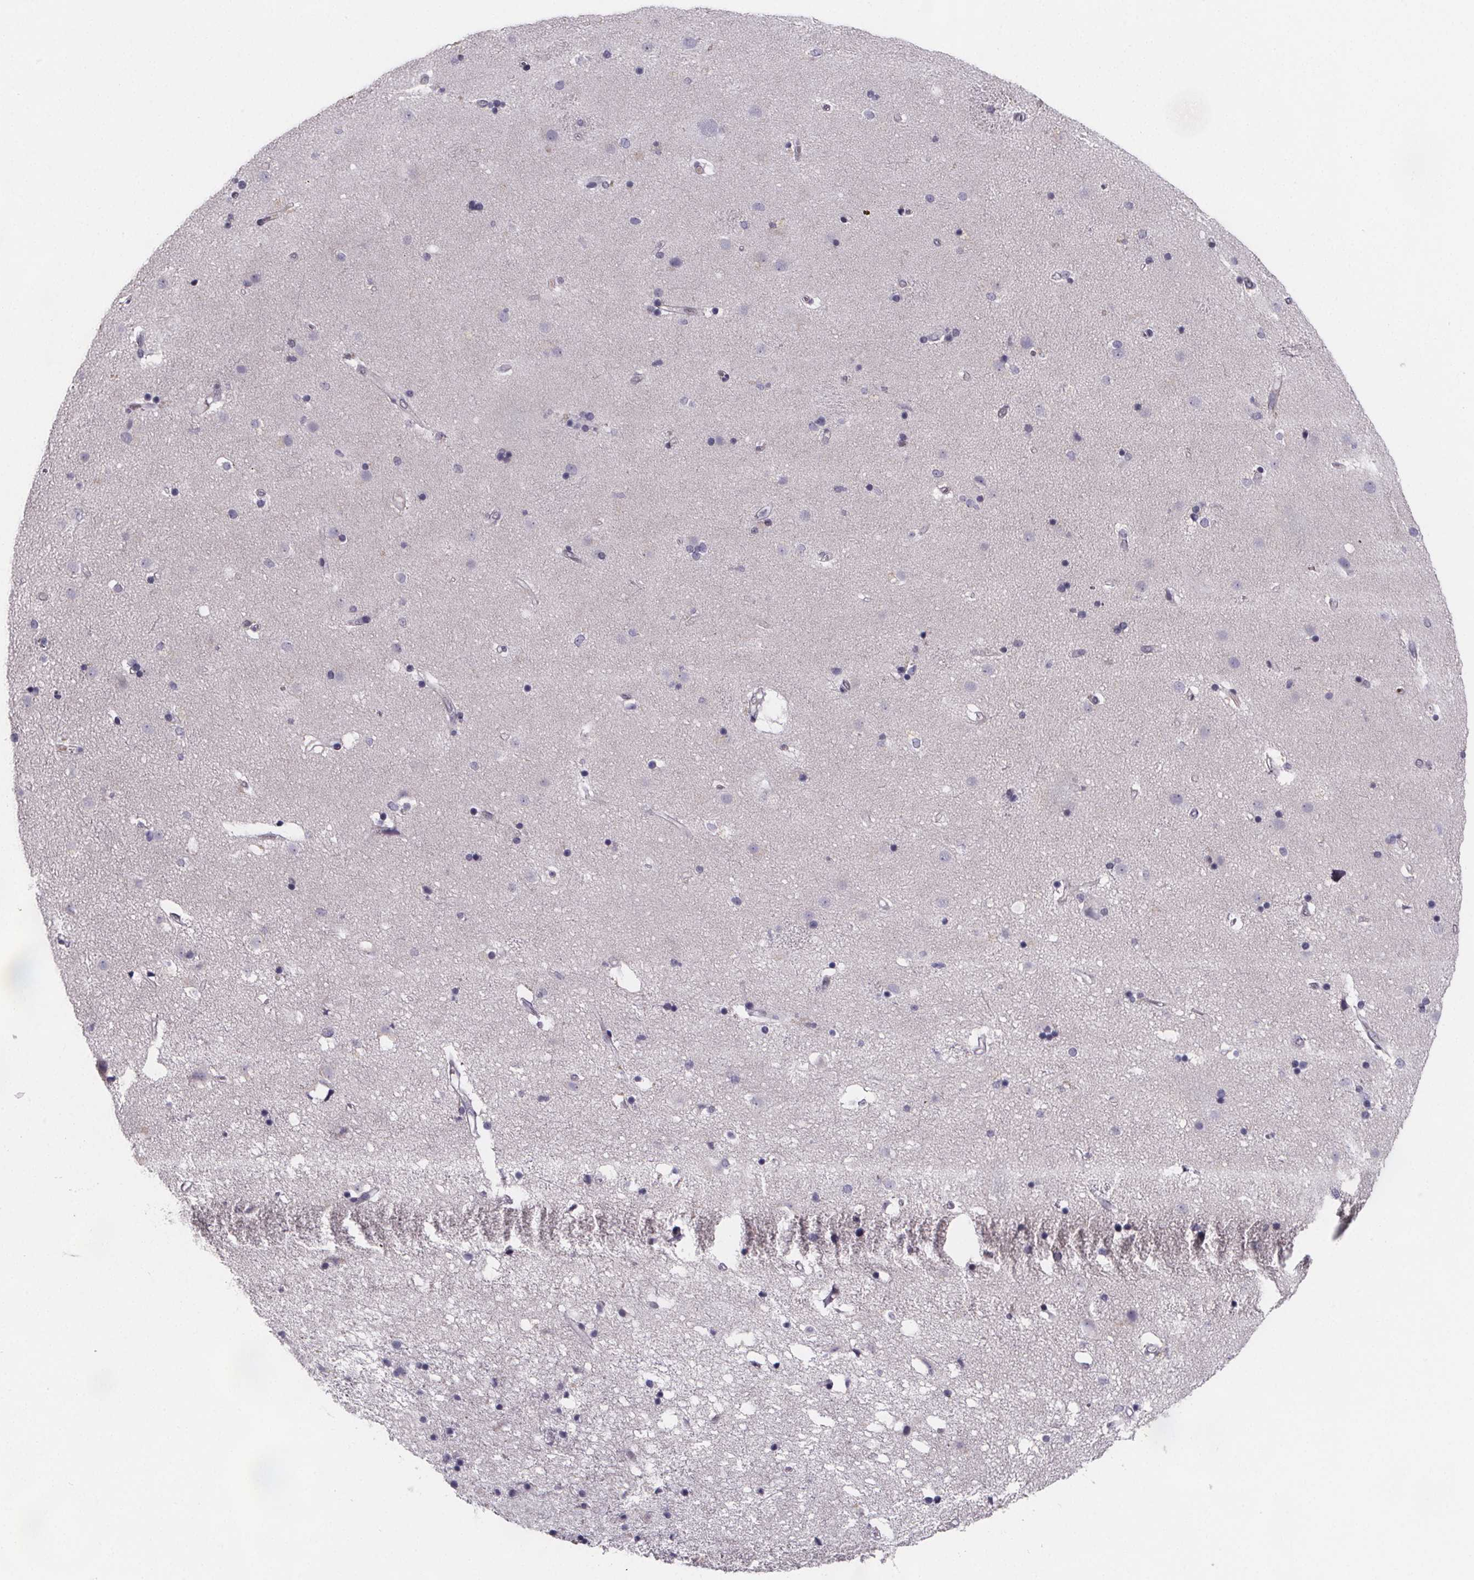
{"staining": {"intensity": "negative", "quantity": "none", "location": "none"}, "tissue": "caudate", "cell_type": "Glial cells", "image_type": "normal", "snomed": [{"axis": "morphology", "description": "Normal tissue, NOS"}, {"axis": "topography", "description": "Lateral ventricle wall"}], "caption": "This is a micrograph of IHC staining of normal caudate, which shows no expression in glial cells.", "gene": "PAH", "patient": {"sex": "female", "age": 71}}